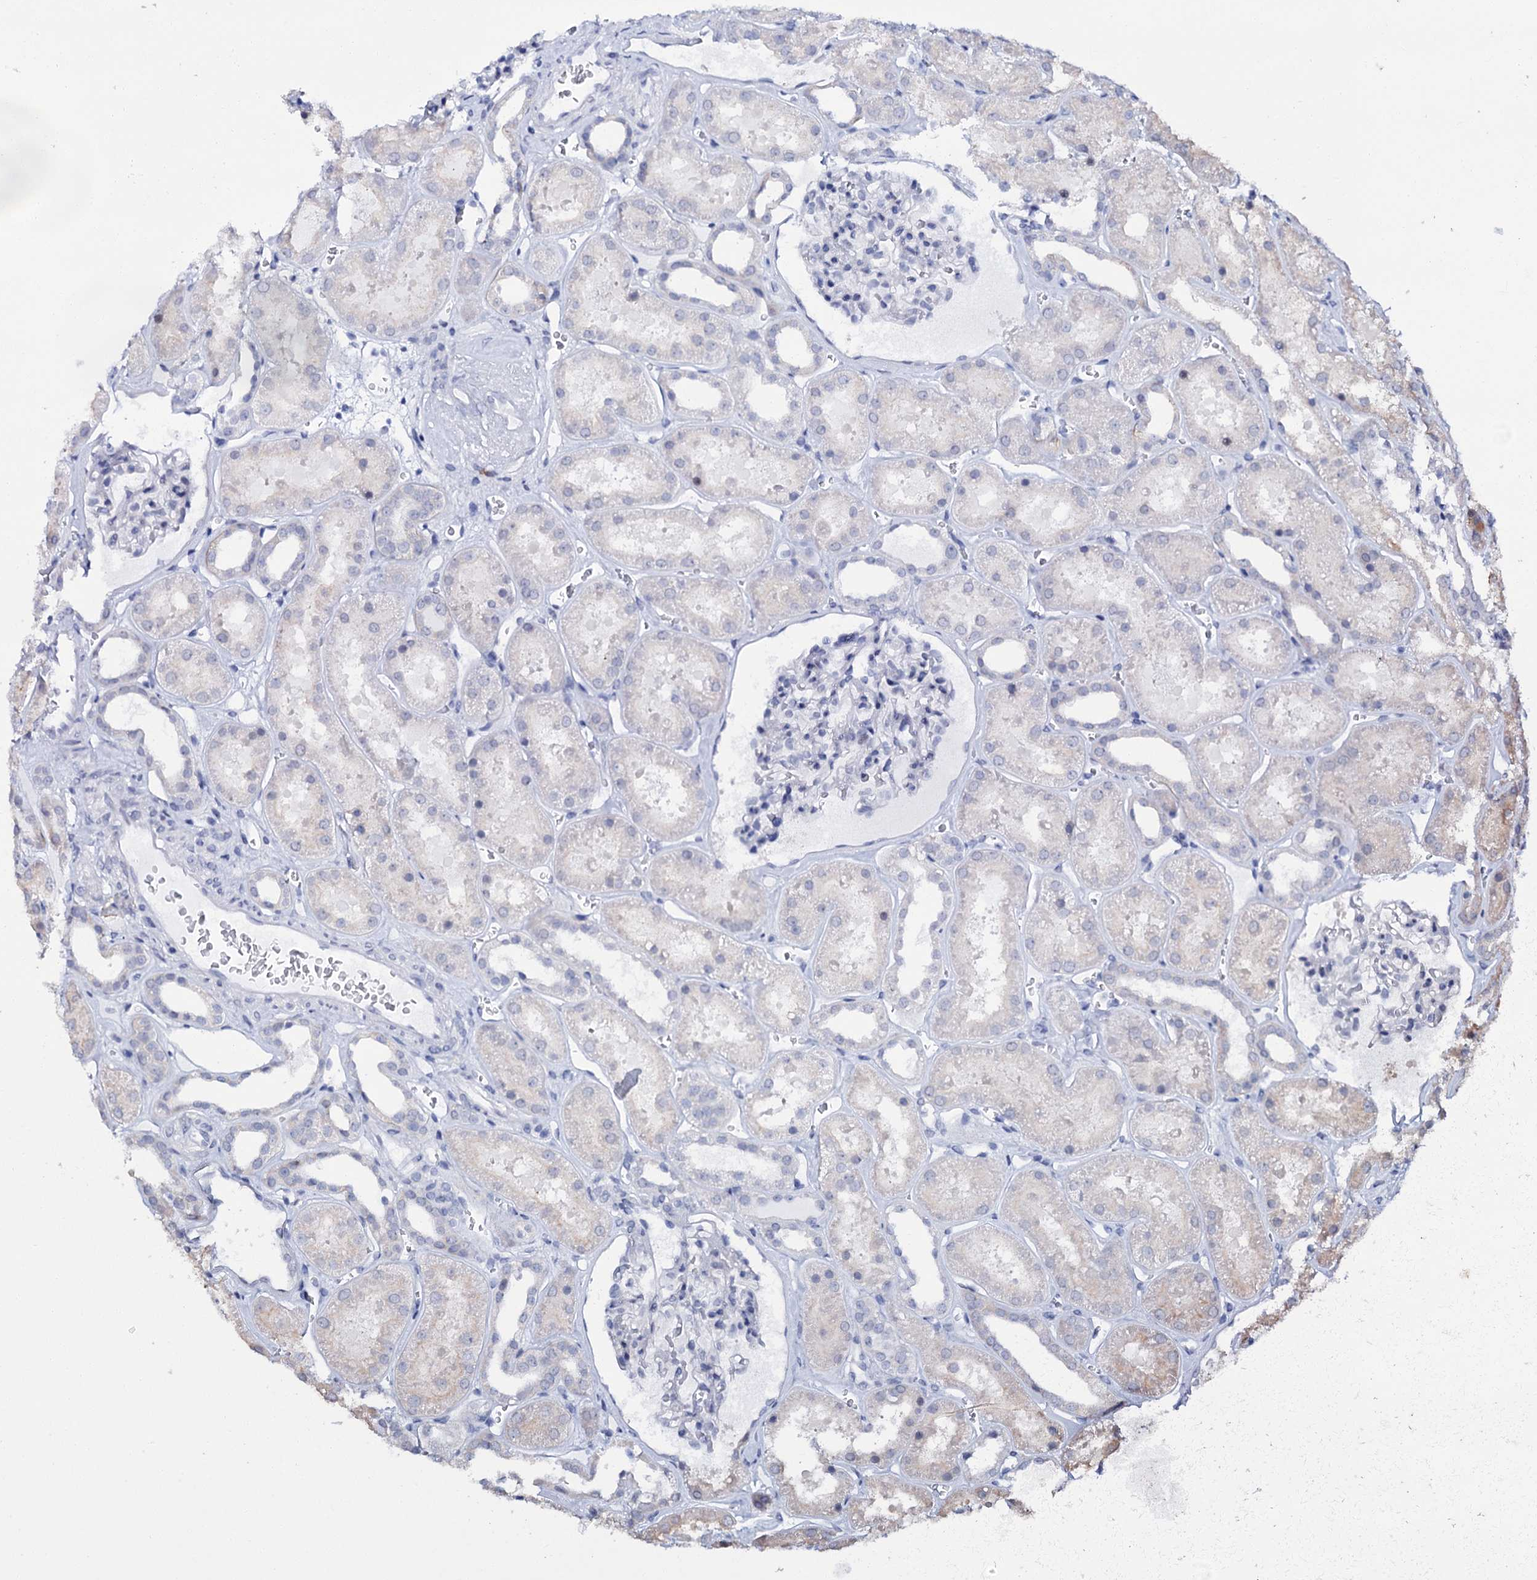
{"staining": {"intensity": "negative", "quantity": "none", "location": "none"}, "tissue": "kidney", "cell_type": "Cells in glomeruli", "image_type": "normal", "snomed": [{"axis": "morphology", "description": "Normal tissue, NOS"}, {"axis": "topography", "description": "Kidney"}], "caption": "Immunohistochemistry histopathology image of unremarkable kidney: human kidney stained with DAB (3,3'-diaminobenzidine) exhibits no significant protein staining in cells in glomeruli. (DAB (3,3'-diaminobenzidine) immunohistochemistry, high magnification).", "gene": "SPATS2", "patient": {"sex": "female", "age": 41}}